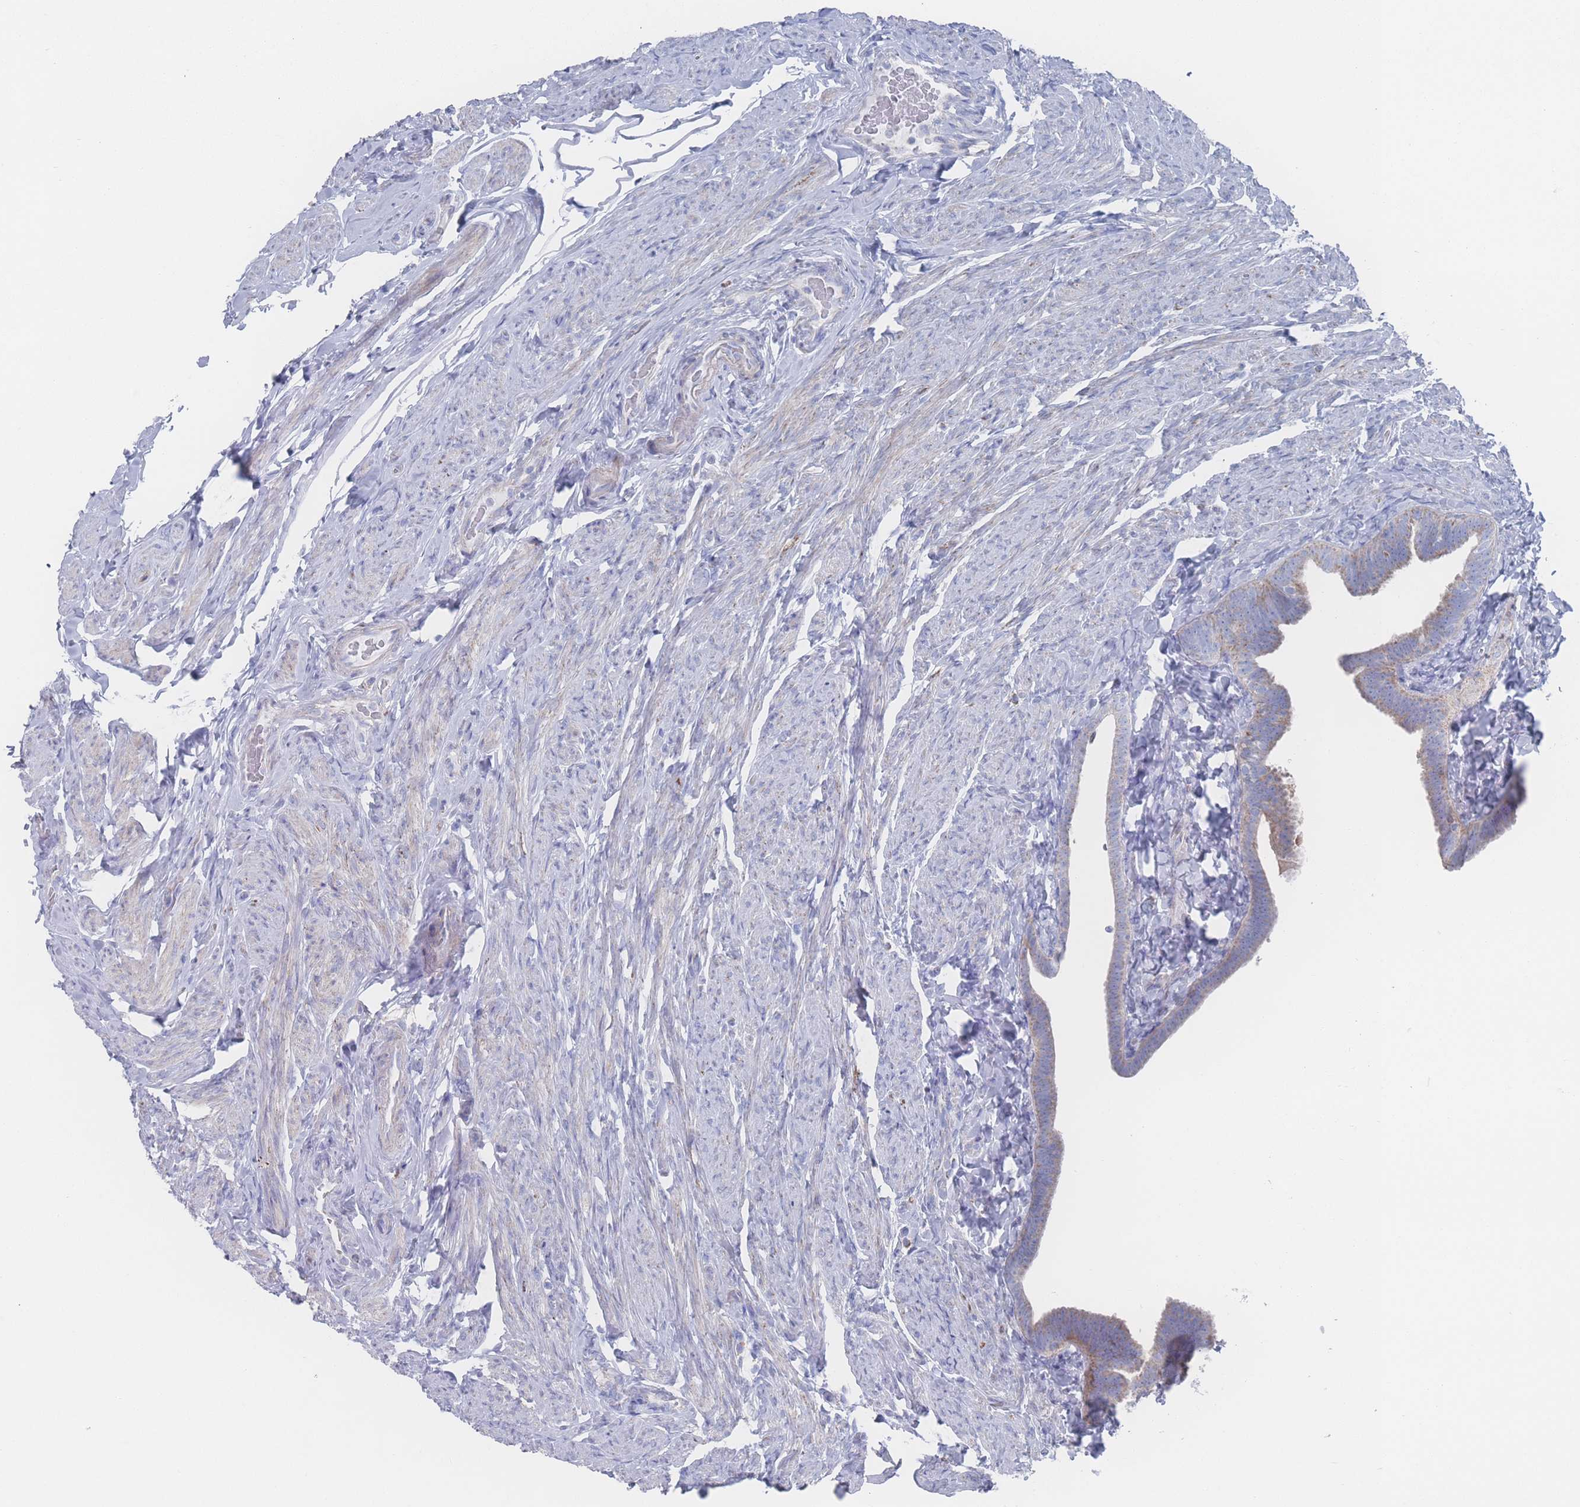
{"staining": {"intensity": "weak", "quantity": "25%-75%", "location": "cytoplasmic/membranous"}, "tissue": "fallopian tube", "cell_type": "Glandular cells", "image_type": "normal", "snomed": [{"axis": "morphology", "description": "Normal tissue, NOS"}, {"axis": "topography", "description": "Fallopian tube"}], "caption": "High-power microscopy captured an immunohistochemistry image of benign fallopian tube, revealing weak cytoplasmic/membranous expression in approximately 25%-75% of glandular cells. (DAB (3,3'-diaminobenzidine) IHC, brown staining for protein, blue staining for nuclei).", "gene": "SNPH", "patient": {"sex": "female", "age": 69}}